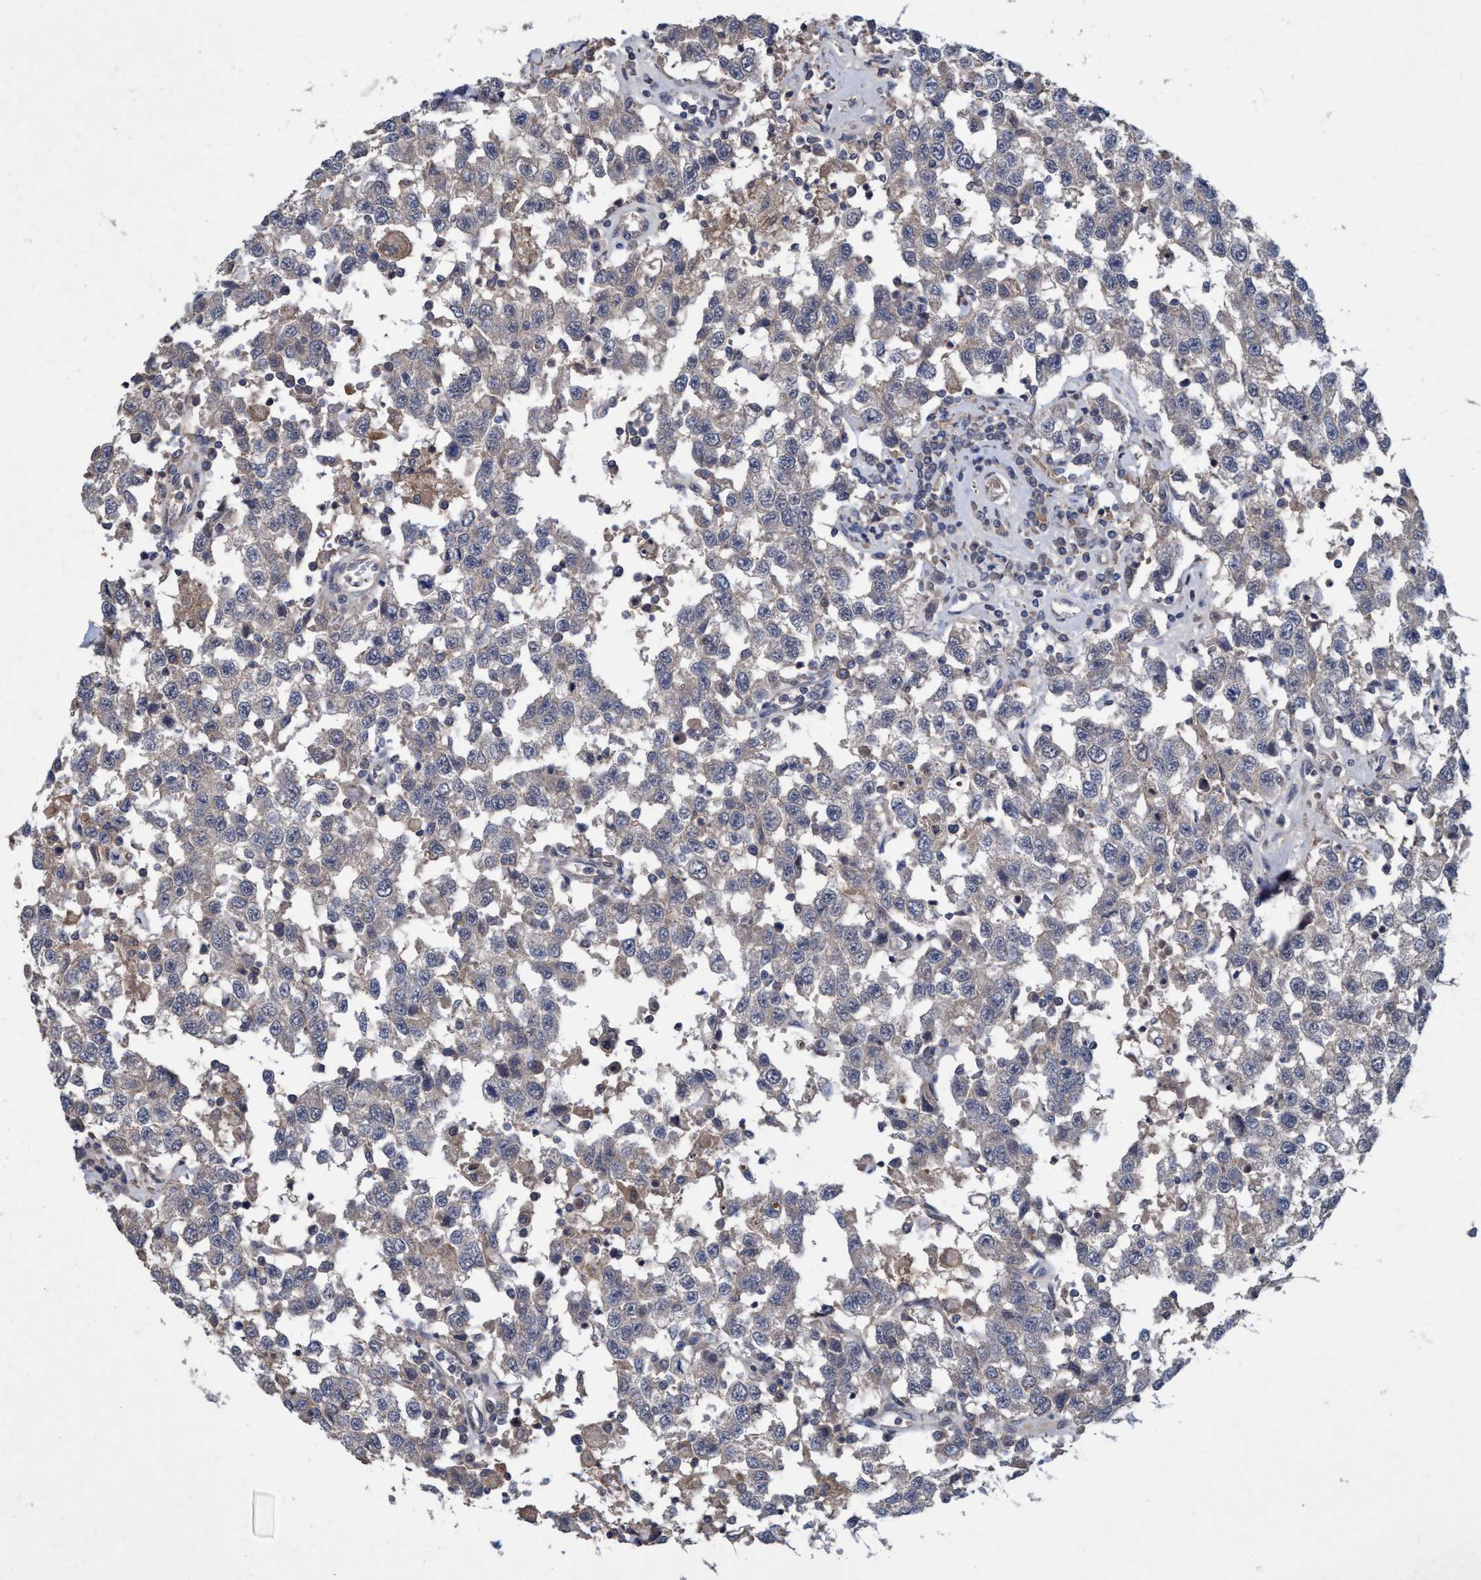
{"staining": {"intensity": "negative", "quantity": "none", "location": "none"}, "tissue": "testis cancer", "cell_type": "Tumor cells", "image_type": "cancer", "snomed": [{"axis": "morphology", "description": "Seminoma, NOS"}, {"axis": "topography", "description": "Testis"}], "caption": "Immunohistochemistry of testis seminoma exhibits no staining in tumor cells.", "gene": "ZNF677", "patient": {"sex": "male", "age": 41}}